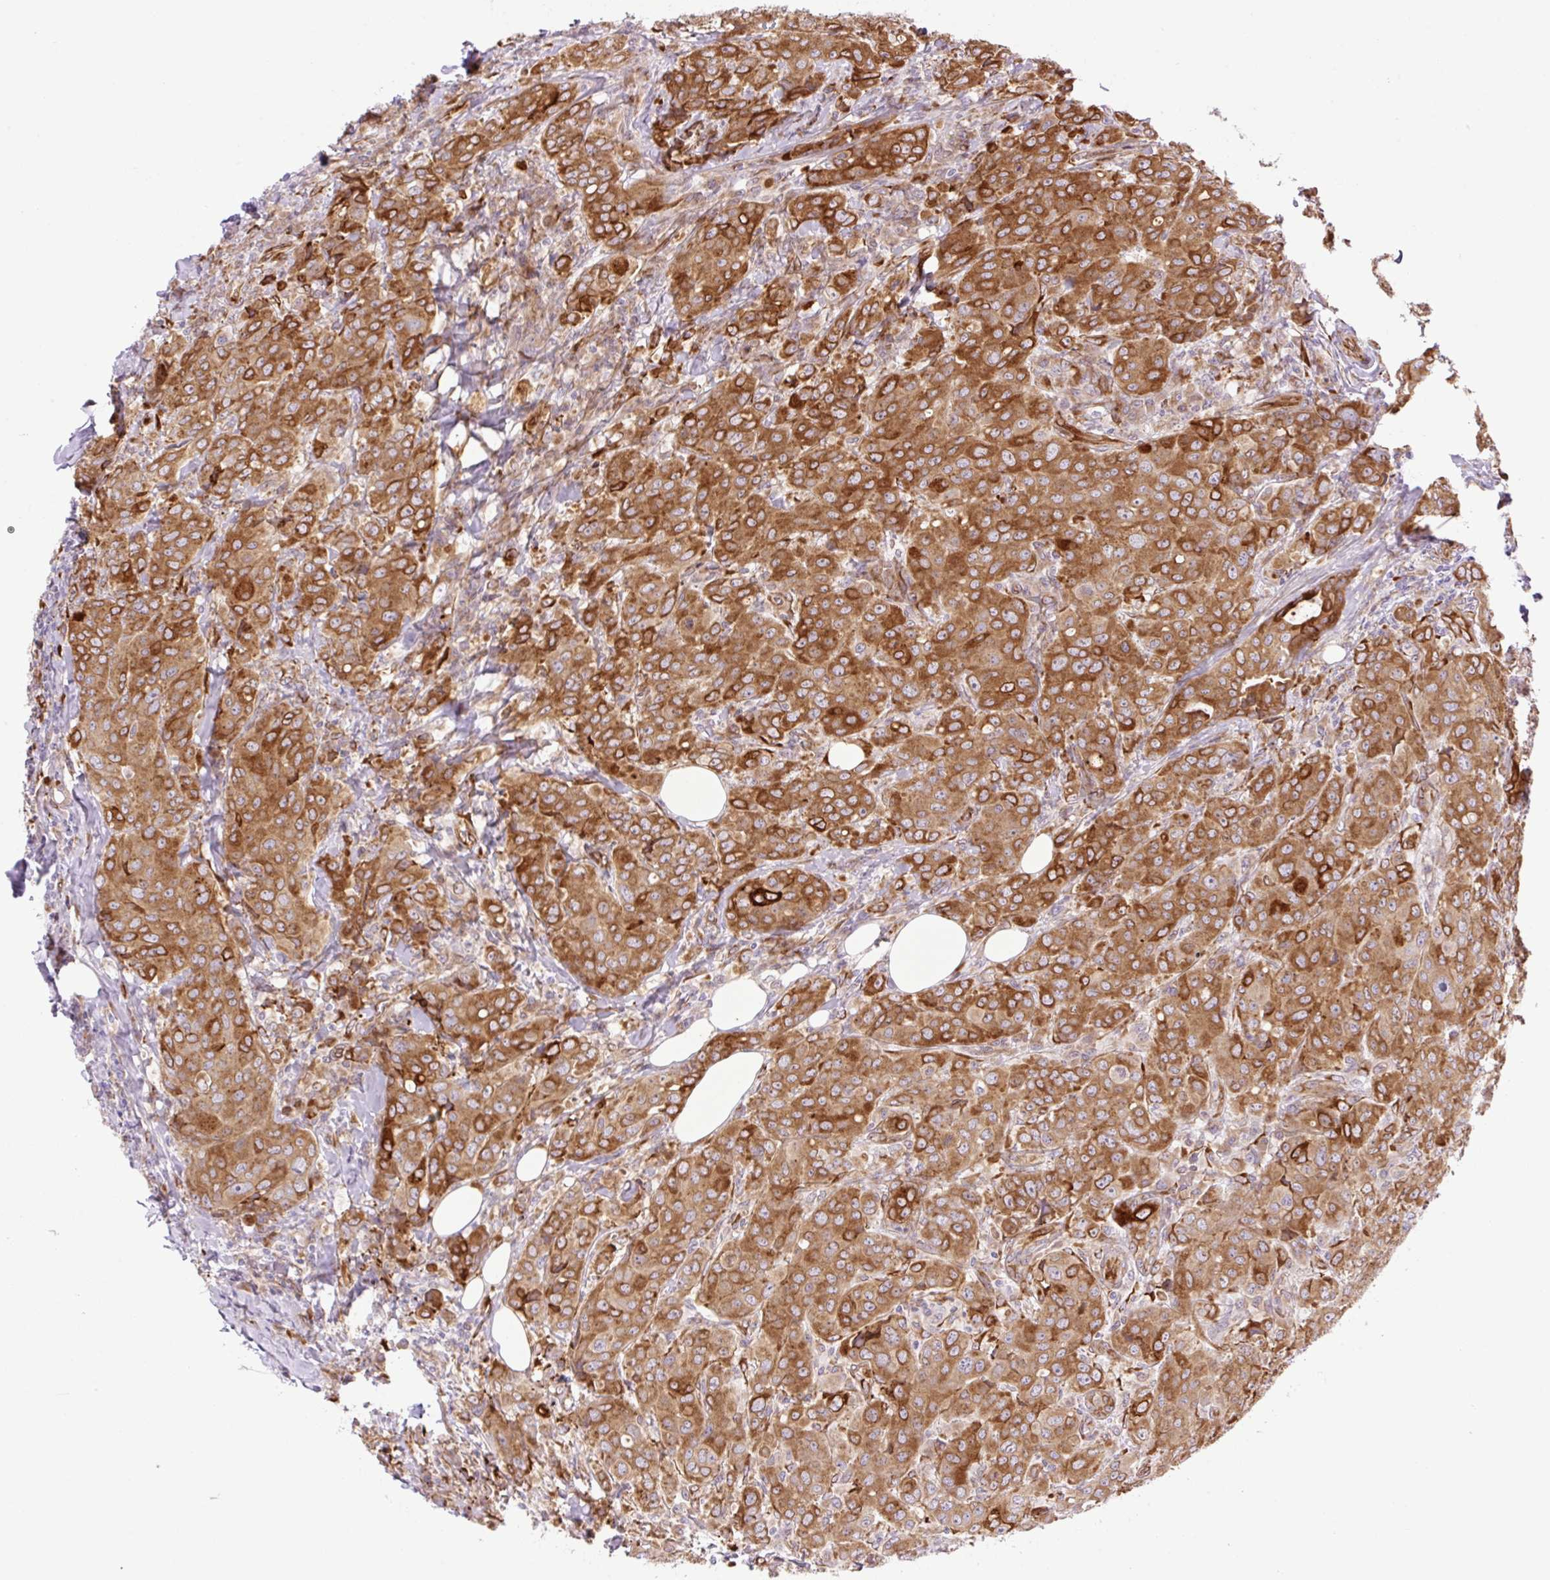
{"staining": {"intensity": "strong", "quantity": ">75%", "location": "cytoplasmic/membranous"}, "tissue": "breast cancer", "cell_type": "Tumor cells", "image_type": "cancer", "snomed": [{"axis": "morphology", "description": "Duct carcinoma"}, {"axis": "topography", "description": "Breast"}], "caption": "This histopathology image exhibits immunohistochemistry (IHC) staining of human breast invasive ductal carcinoma, with high strong cytoplasmic/membranous staining in about >75% of tumor cells.", "gene": "RAB30", "patient": {"sex": "female", "age": 43}}